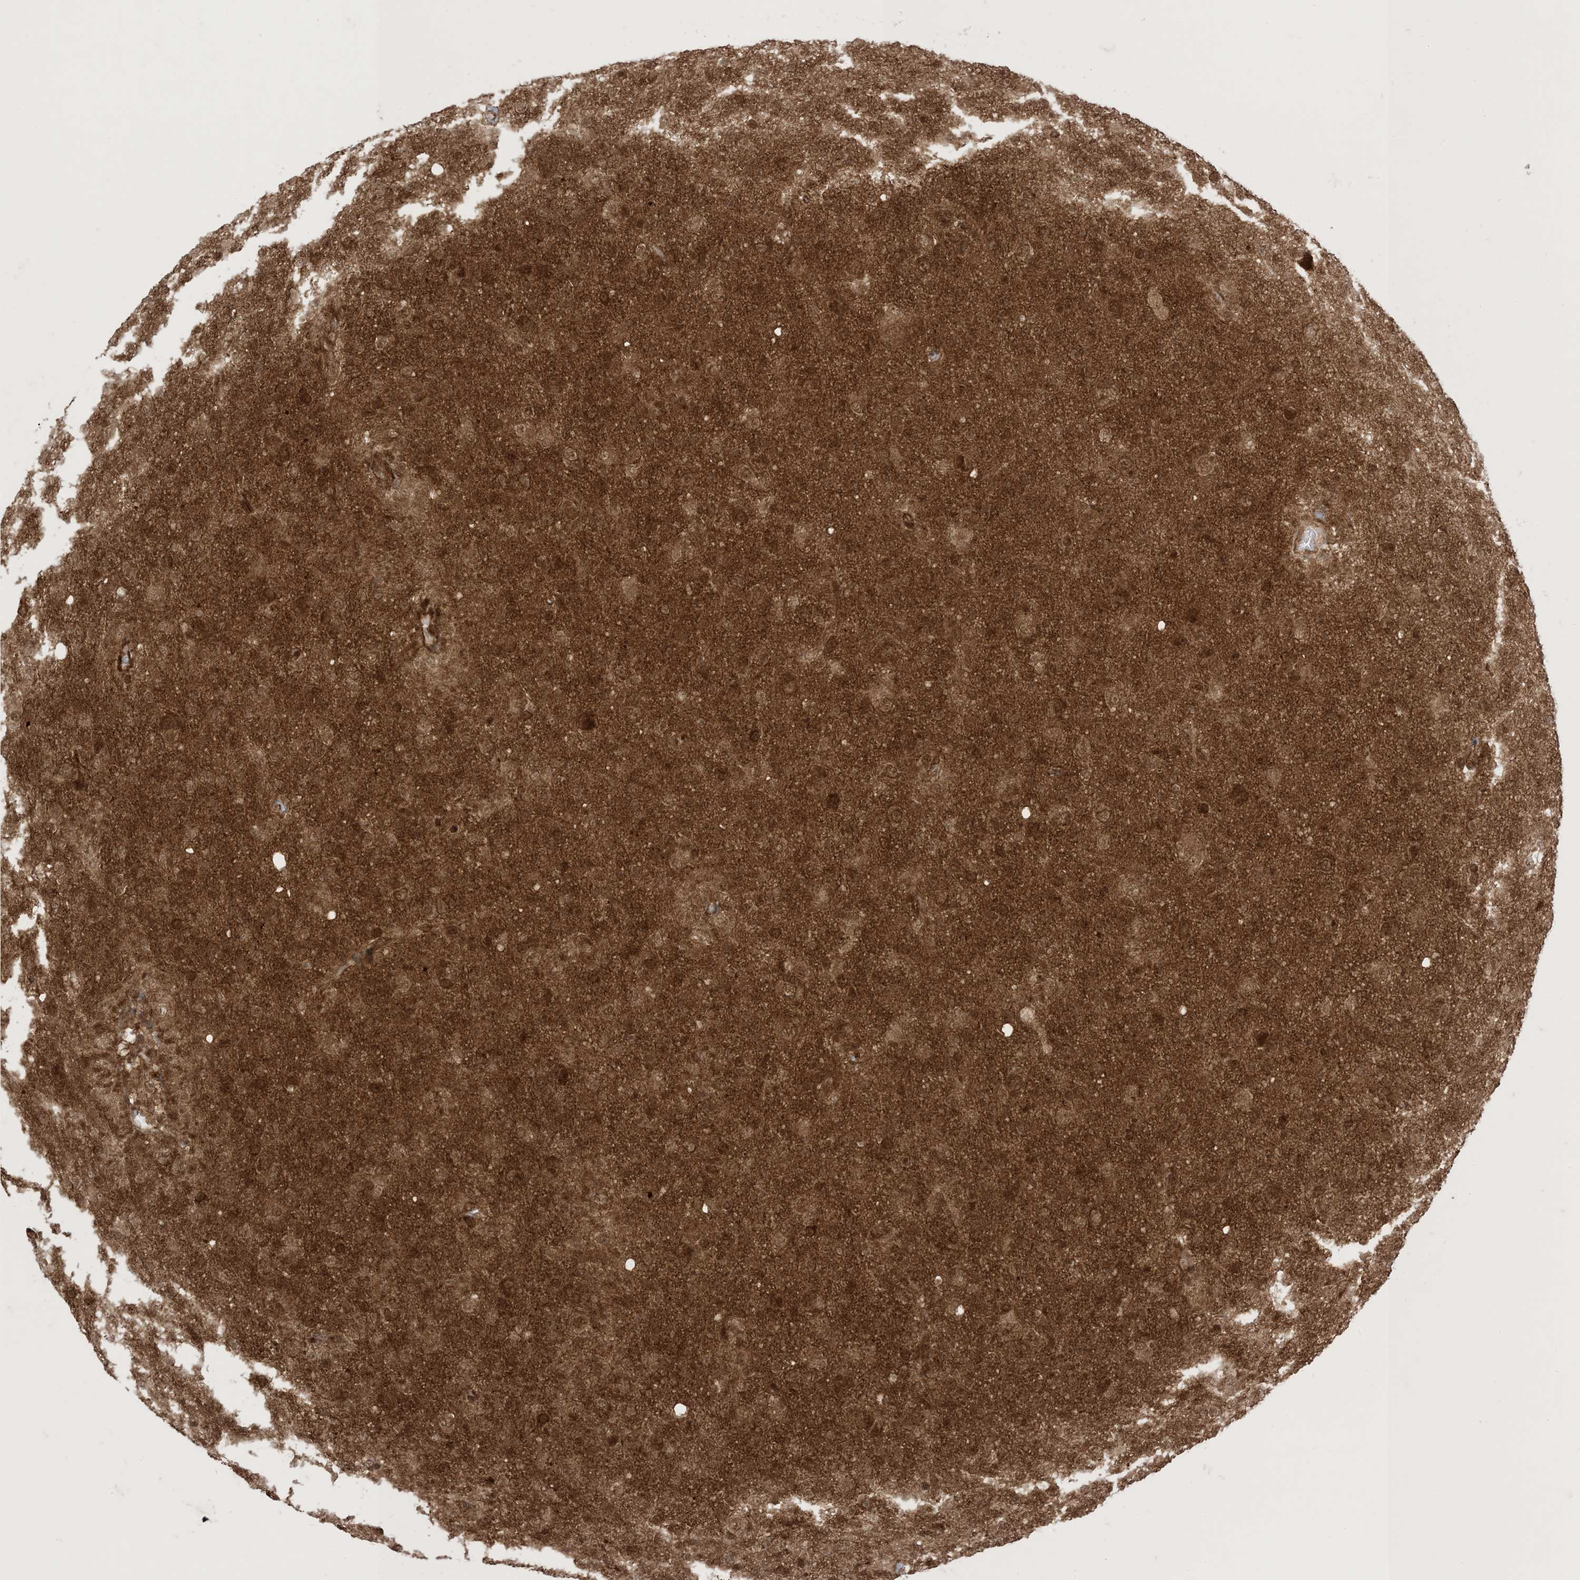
{"staining": {"intensity": "moderate", "quantity": ">75%", "location": "cytoplasmic/membranous,nuclear"}, "tissue": "glioma", "cell_type": "Tumor cells", "image_type": "cancer", "snomed": [{"axis": "morphology", "description": "Glioma, malignant, High grade"}, {"axis": "topography", "description": "Brain"}], "caption": "Moderate cytoplasmic/membranous and nuclear positivity is present in approximately >75% of tumor cells in malignant glioma (high-grade).", "gene": "PTPA", "patient": {"sex": "female", "age": 57}}